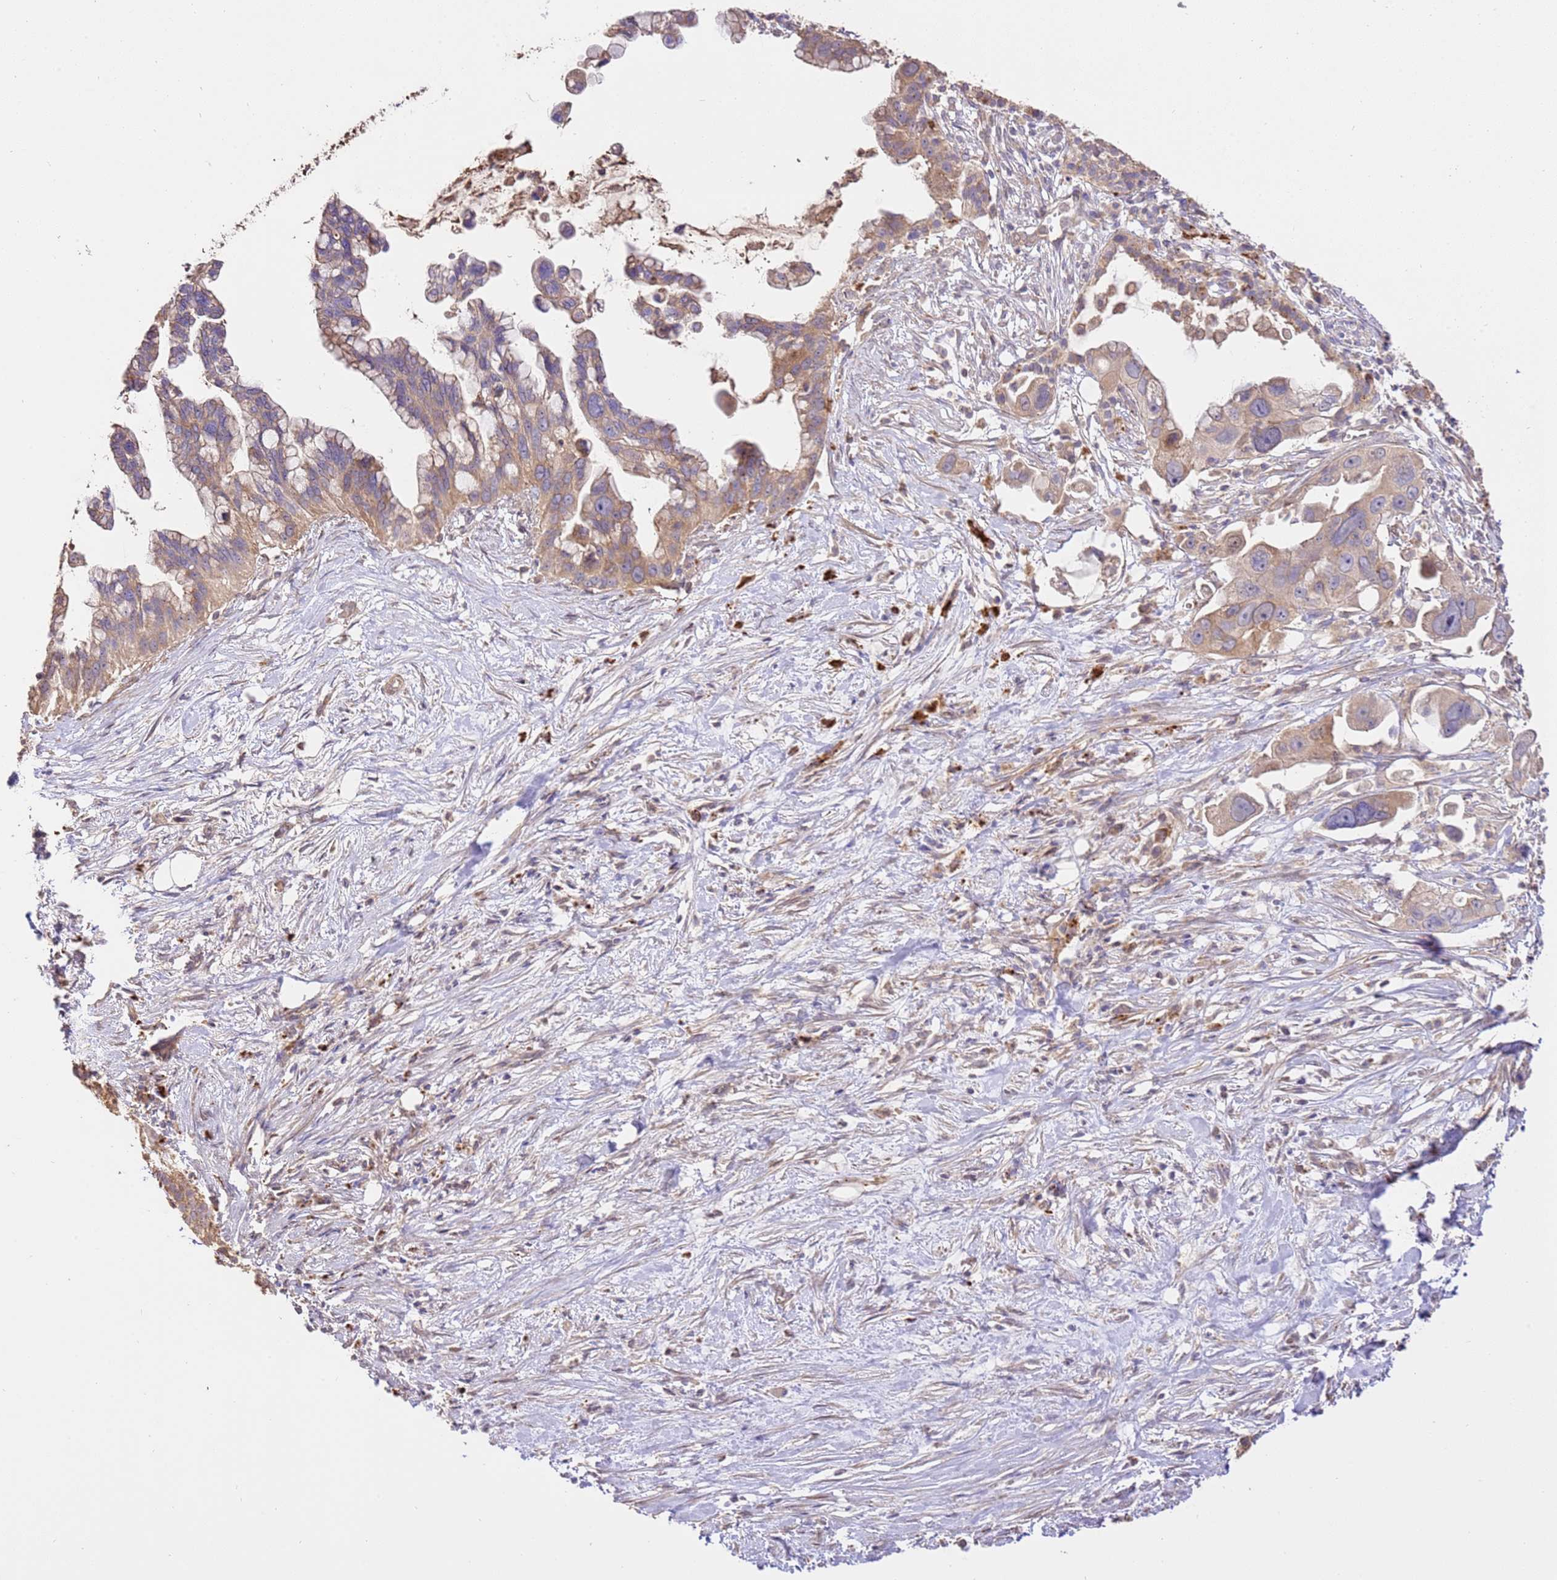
{"staining": {"intensity": "weak", "quantity": ">75%", "location": "cytoplasmic/membranous"}, "tissue": "pancreatic cancer", "cell_type": "Tumor cells", "image_type": "cancer", "snomed": [{"axis": "morphology", "description": "Adenocarcinoma, NOS"}, {"axis": "topography", "description": "Pancreas"}], "caption": "A micrograph of adenocarcinoma (pancreatic) stained for a protein demonstrates weak cytoplasmic/membranous brown staining in tumor cells.", "gene": "CEP55", "patient": {"sex": "female", "age": 83}}